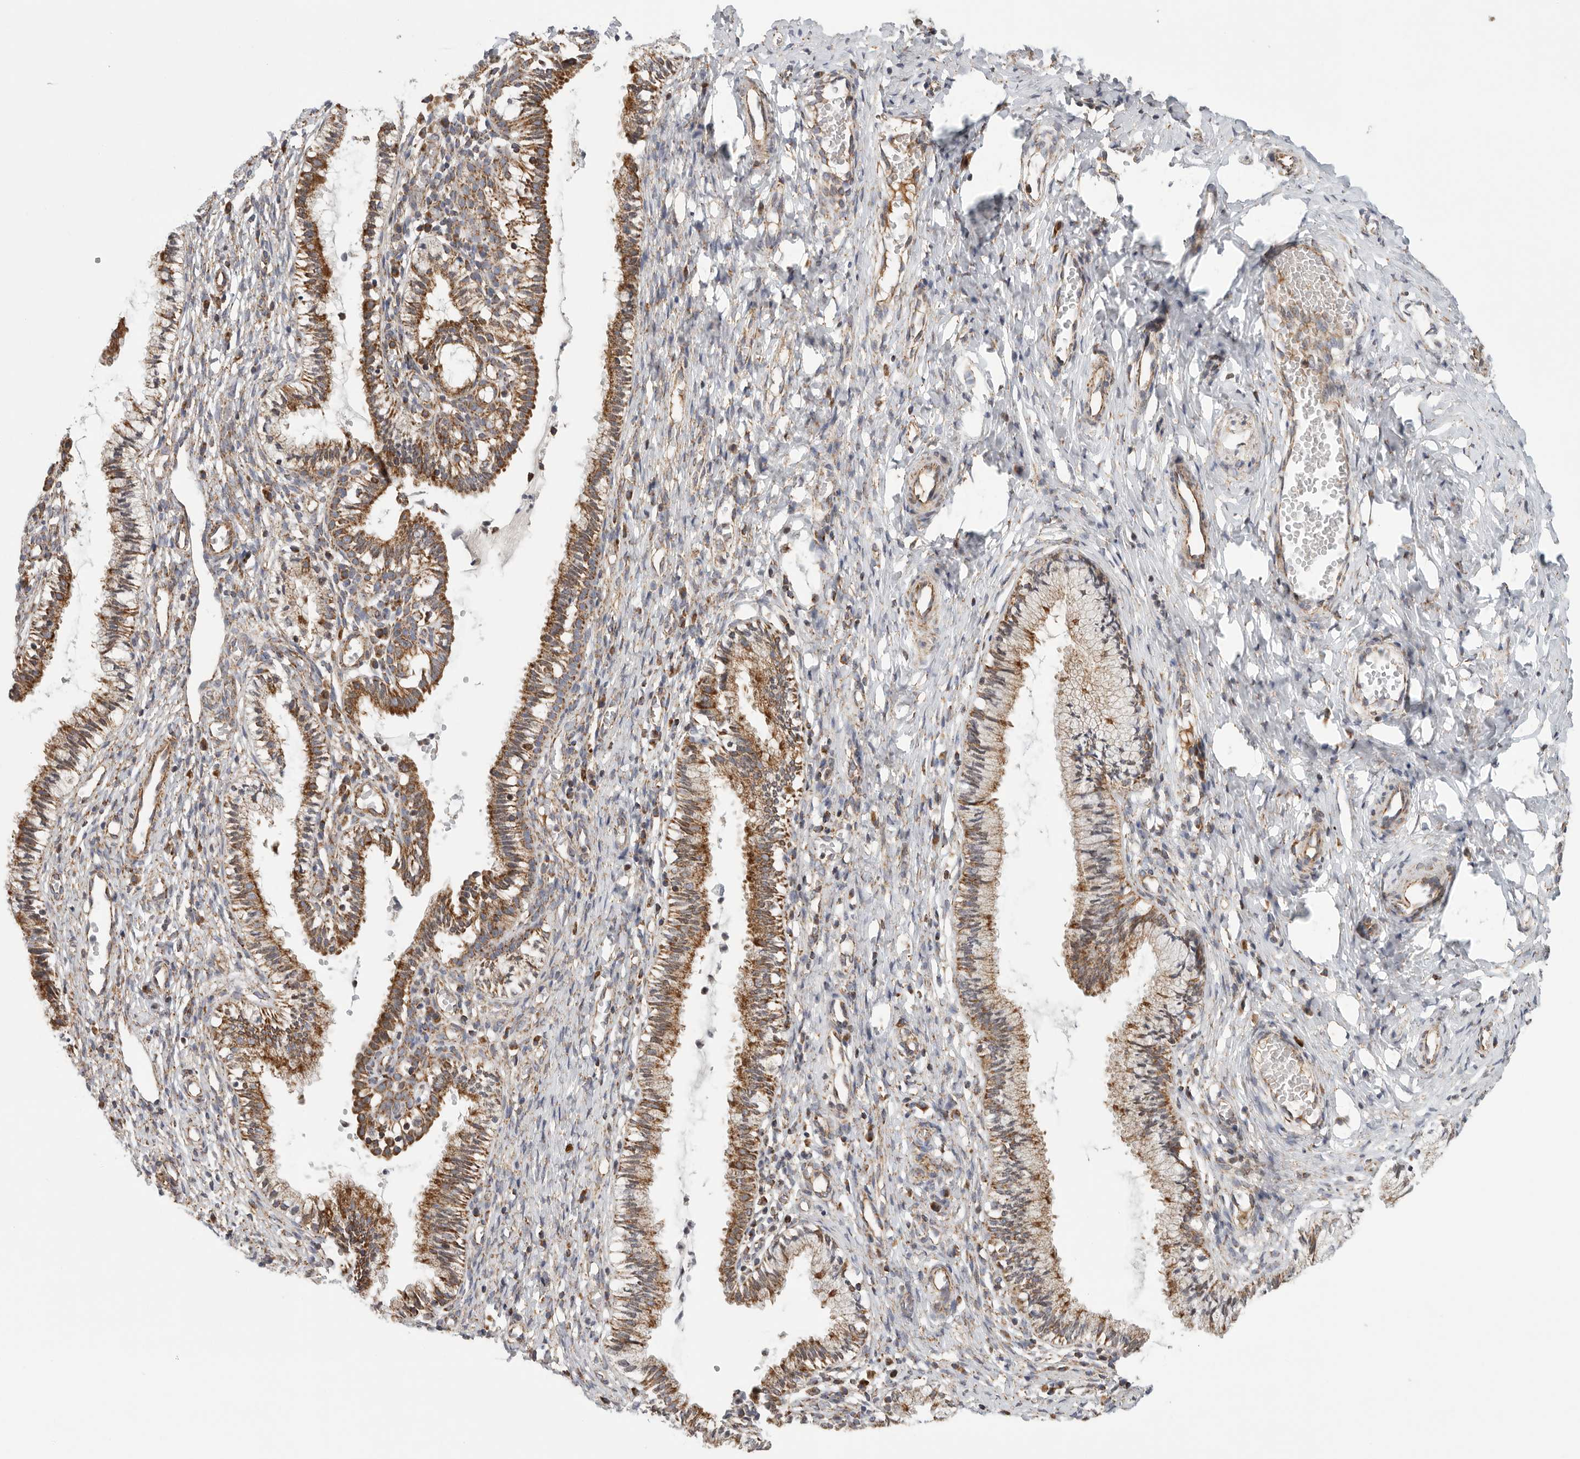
{"staining": {"intensity": "moderate", "quantity": ">75%", "location": "cytoplasmic/membranous"}, "tissue": "cervix", "cell_type": "Glandular cells", "image_type": "normal", "snomed": [{"axis": "morphology", "description": "Normal tissue, NOS"}, {"axis": "topography", "description": "Cervix"}], "caption": "Brown immunohistochemical staining in normal human cervix shows moderate cytoplasmic/membranous staining in approximately >75% of glandular cells.", "gene": "FKBP8", "patient": {"sex": "female", "age": 27}}